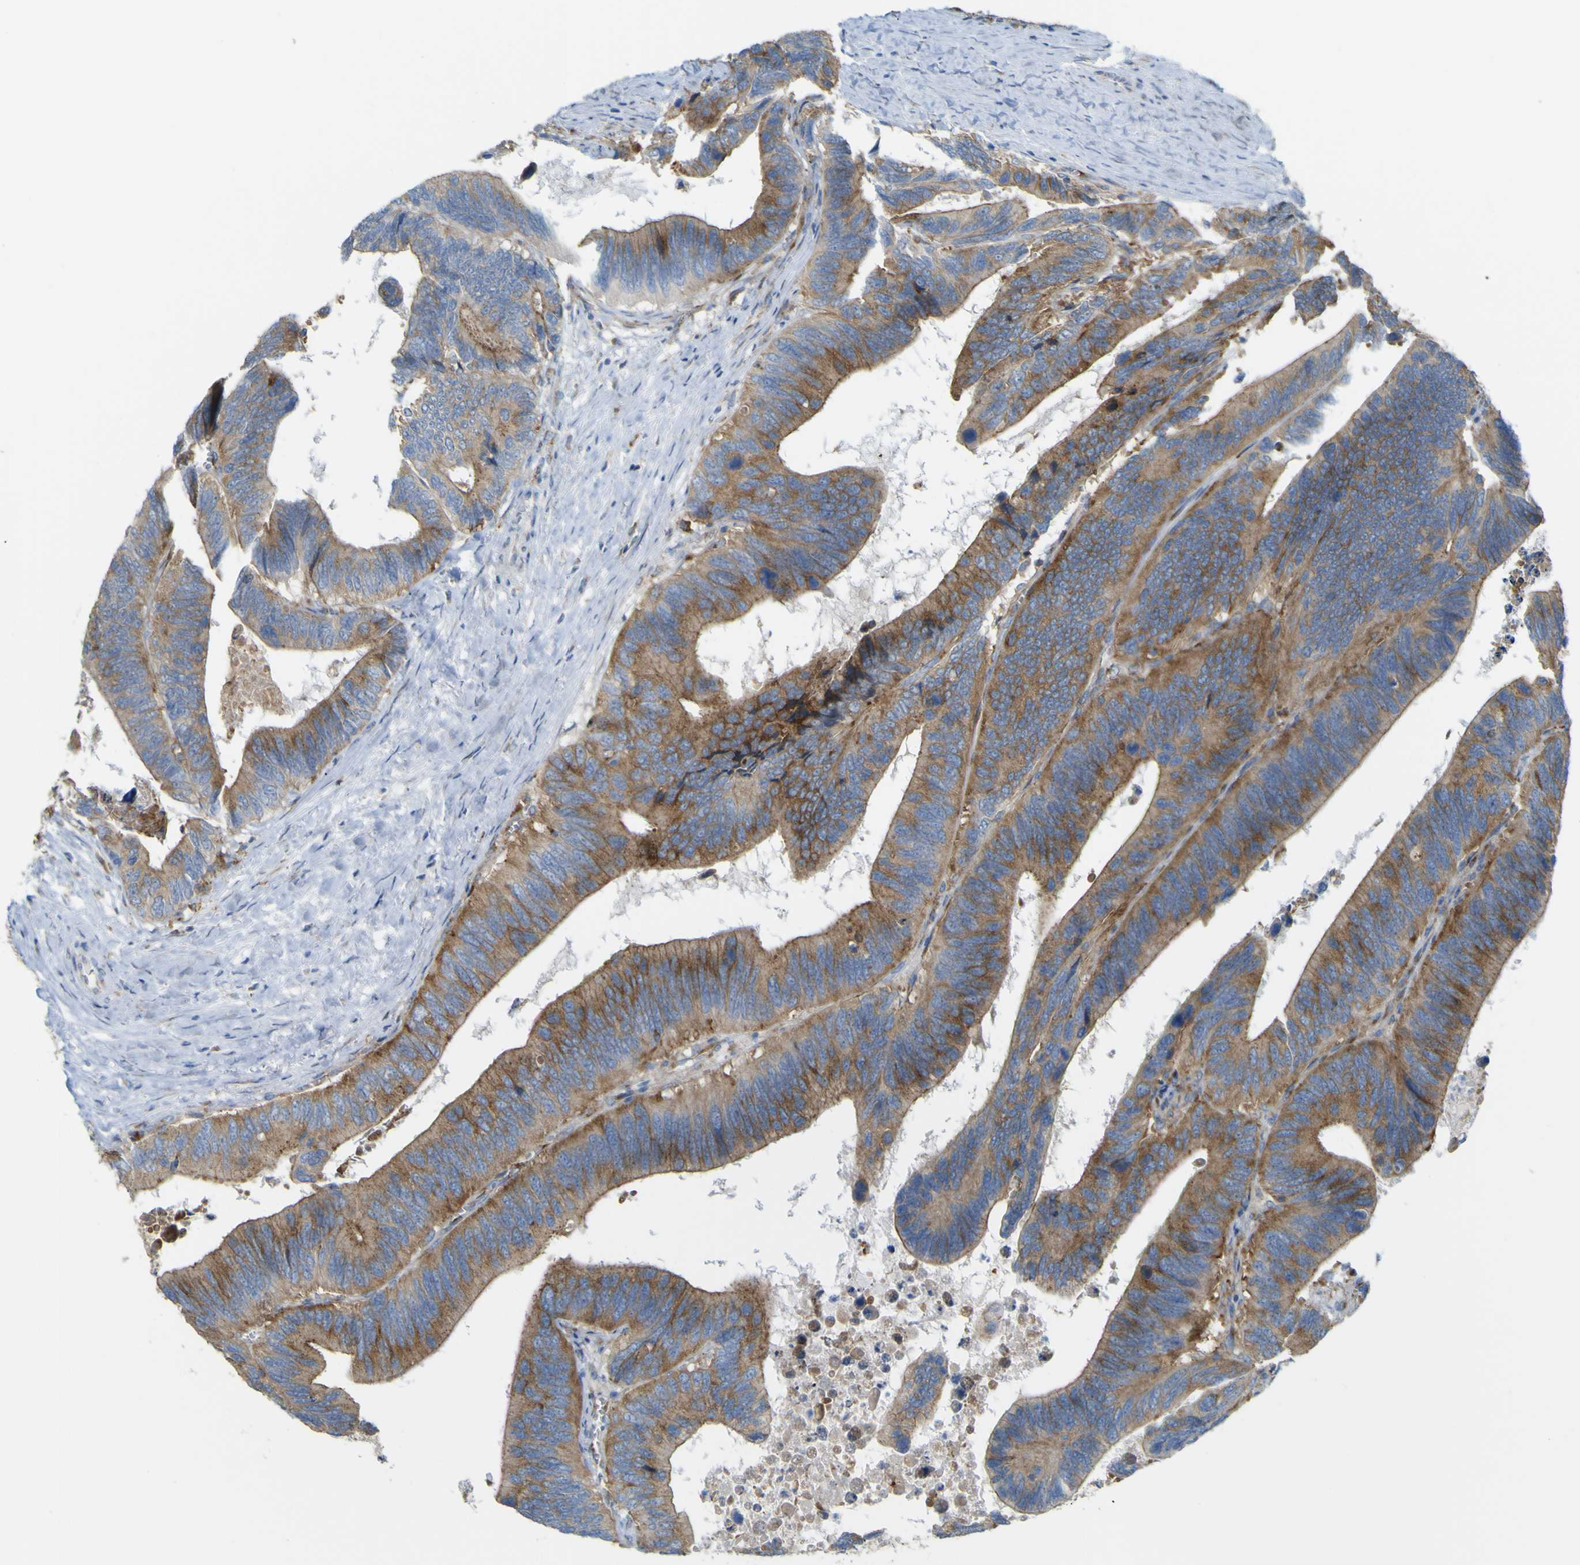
{"staining": {"intensity": "moderate", "quantity": ">75%", "location": "cytoplasmic/membranous"}, "tissue": "colorectal cancer", "cell_type": "Tumor cells", "image_type": "cancer", "snomed": [{"axis": "morphology", "description": "Adenocarcinoma, NOS"}, {"axis": "topography", "description": "Colon"}], "caption": "Immunohistochemical staining of adenocarcinoma (colorectal) demonstrates medium levels of moderate cytoplasmic/membranous staining in about >75% of tumor cells.", "gene": "IGF2R", "patient": {"sex": "male", "age": 72}}